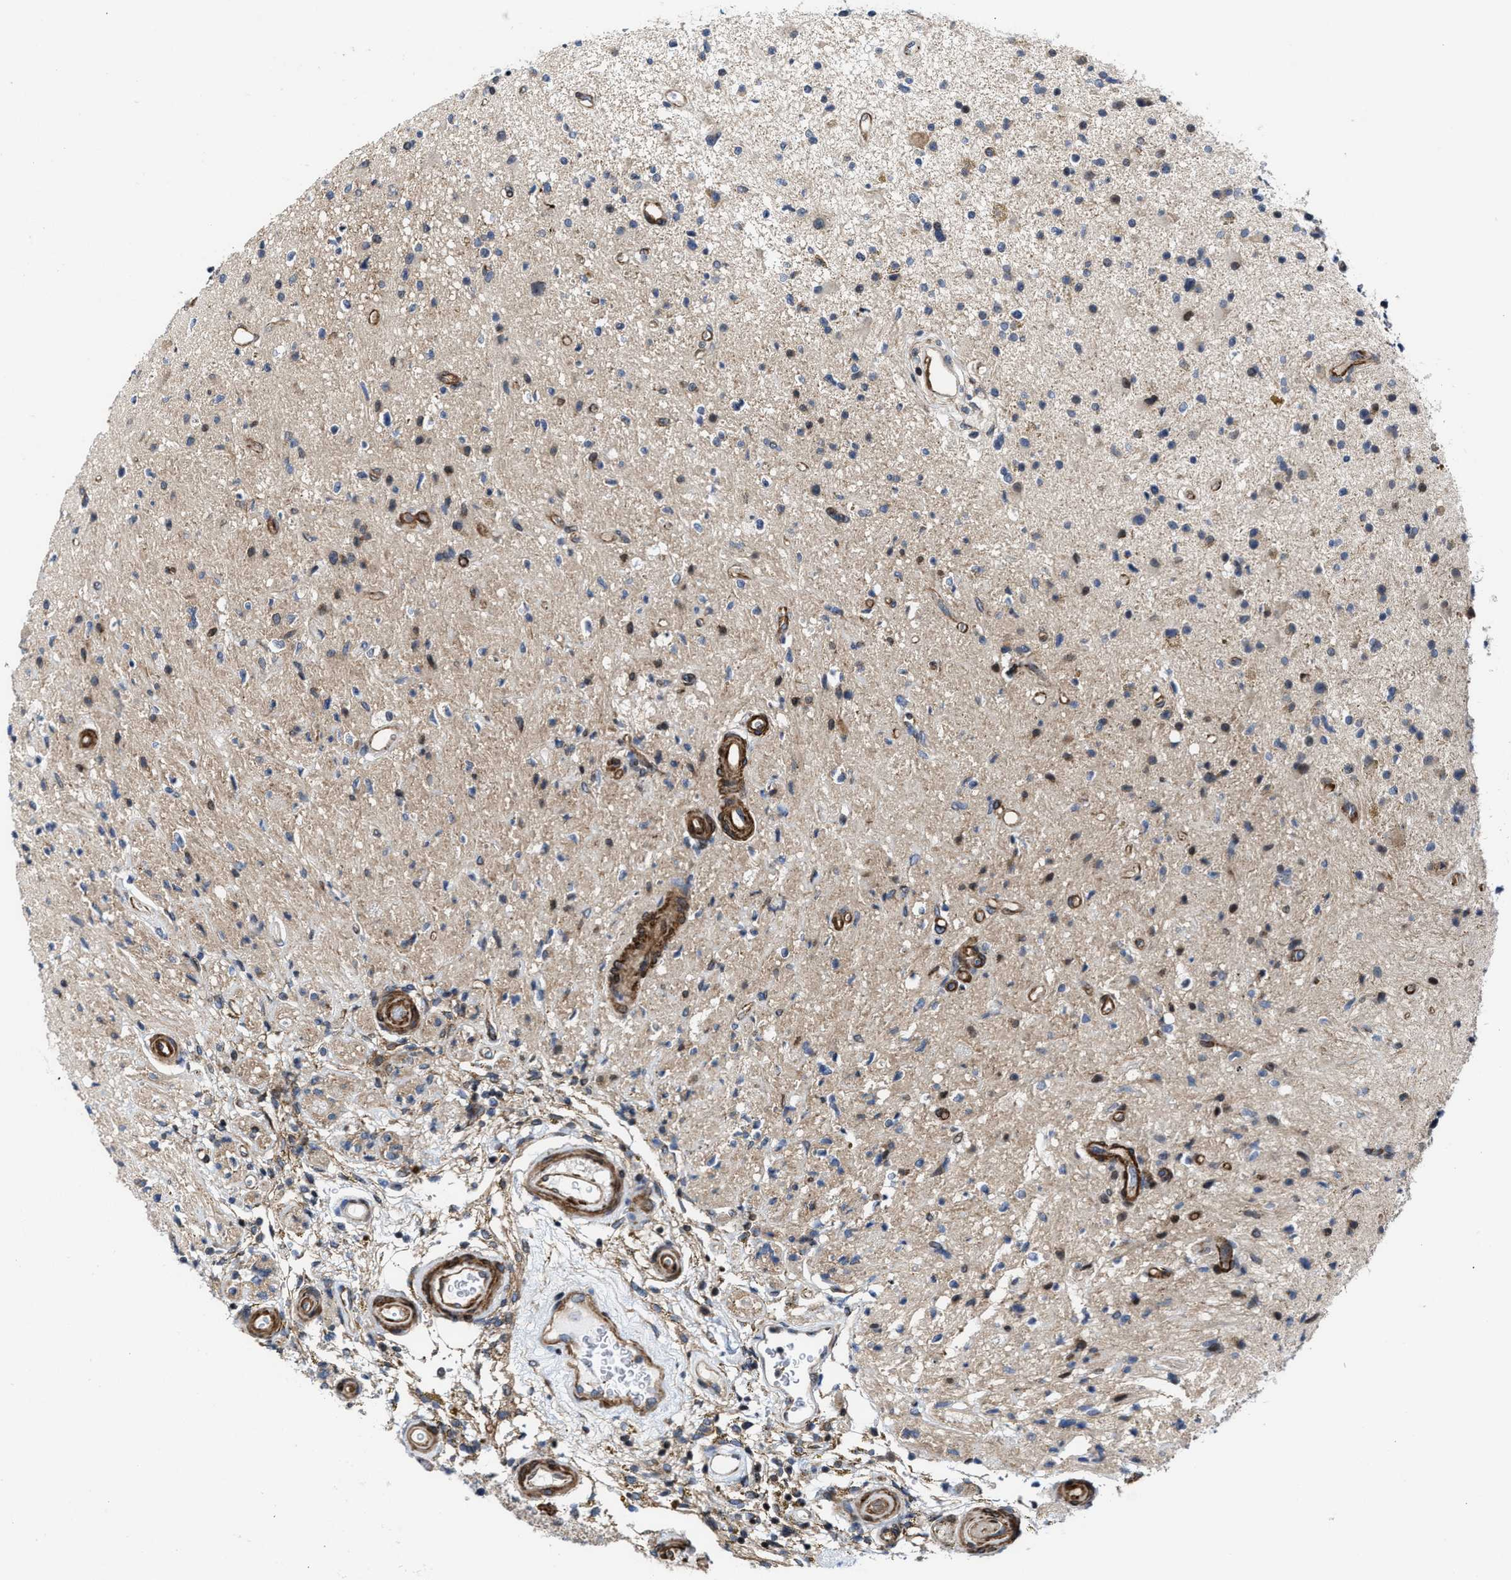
{"staining": {"intensity": "negative", "quantity": "none", "location": "none"}, "tissue": "glioma", "cell_type": "Tumor cells", "image_type": "cancer", "snomed": [{"axis": "morphology", "description": "Glioma, malignant, High grade"}, {"axis": "topography", "description": "Brain"}], "caption": "Tumor cells are negative for brown protein staining in glioma.", "gene": "TGFB1I1", "patient": {"sex": "male", "age": 33}}